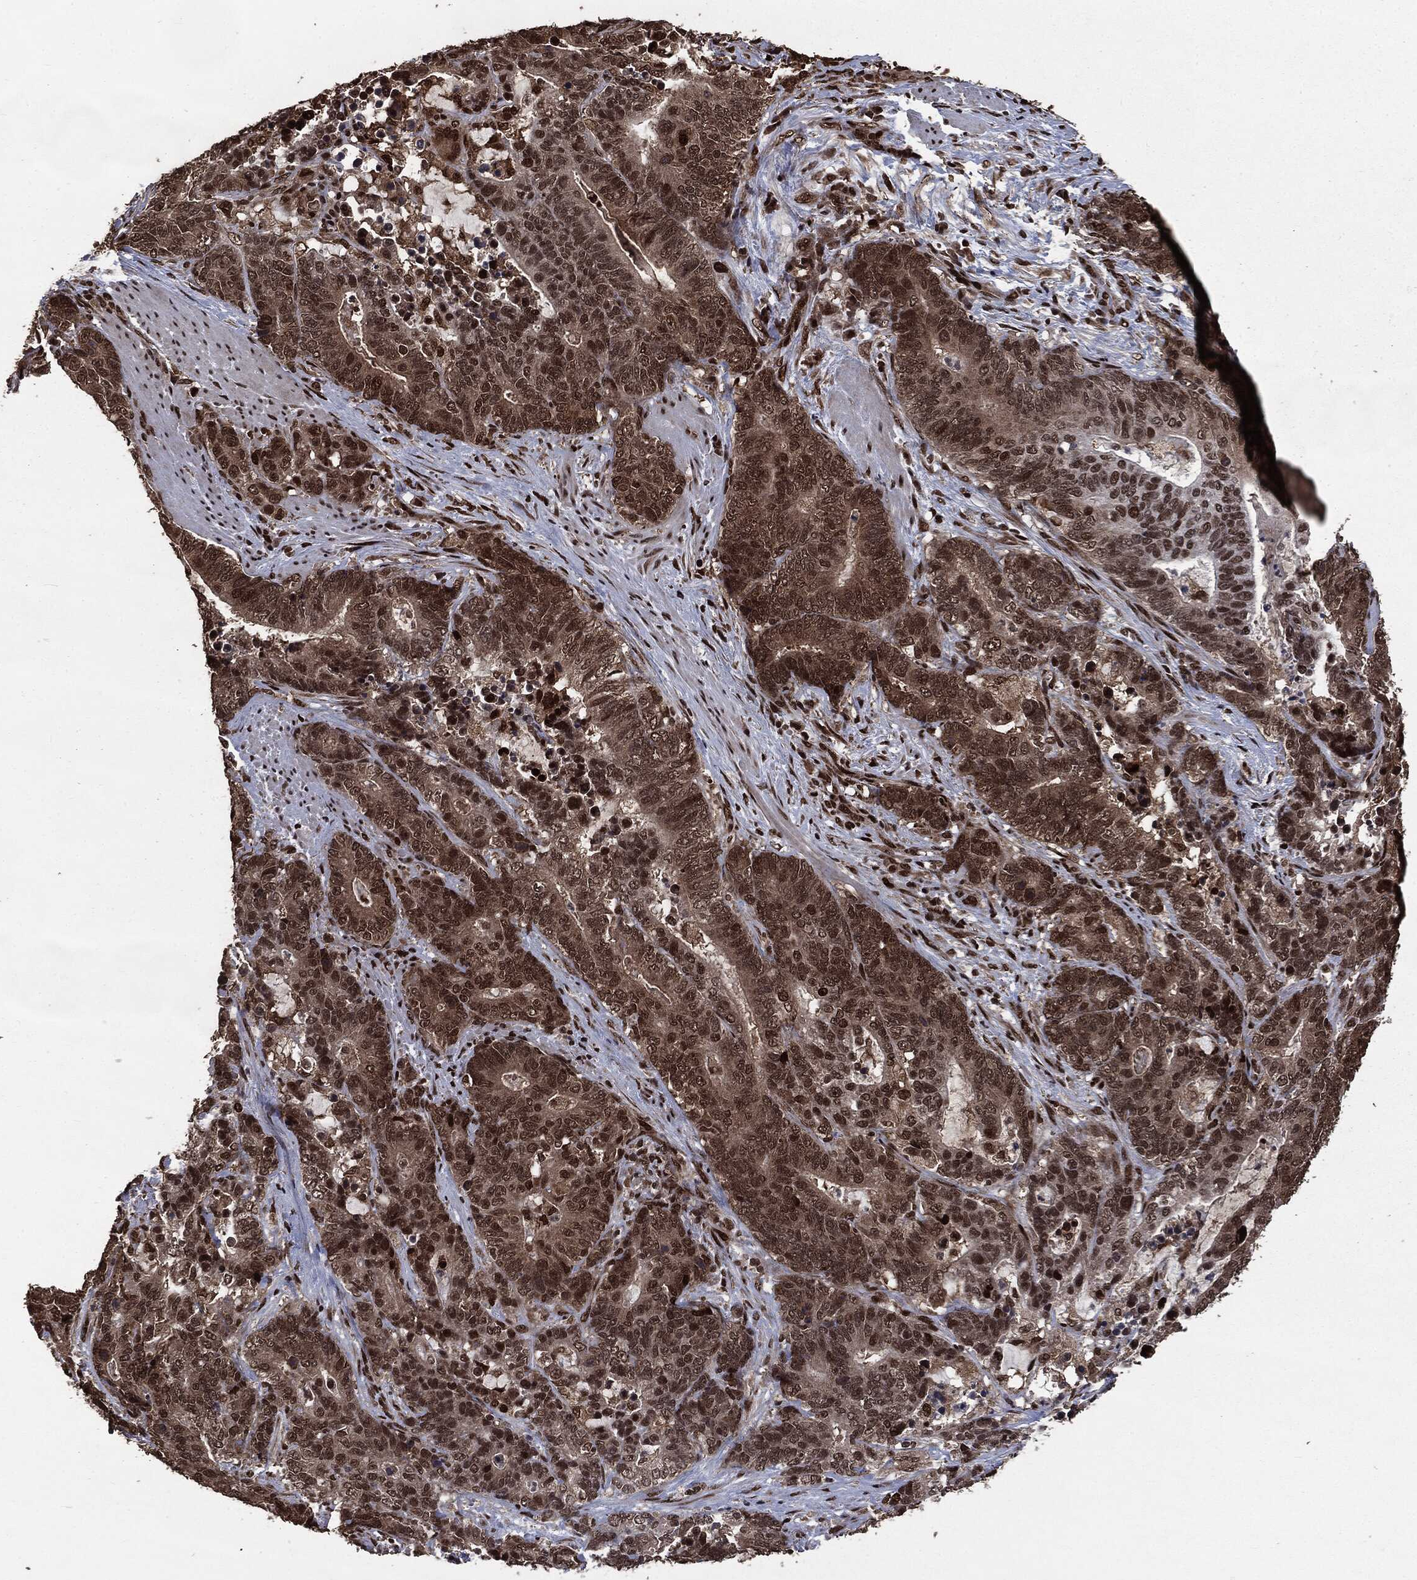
{"staining": {"intensity": "strong", "quantity": ">75%", "location": "cytoplasmic/membranous,nuclear"}, "tissue": "stomach cancer", "cell_type": "Tumor cells", "image_type": "cancer", "snomed": [{"axis": "morphology", "description": "Normal tissue, NOS"}, {"axis": "morphology", "description": "Adenocarcinoma, NOS"}, {"axis": "topography", "description": "Stomach"}], "caption": "An IHC histopathology image of tumor tissue is shown. Protein staining in brown shows strong cytoplasmic/membranous and nuclear positivity in stomach adenocarcinoma within tumor cells.", "gene": "DVL2", "patient": {"sex": "female", "age": 64}}